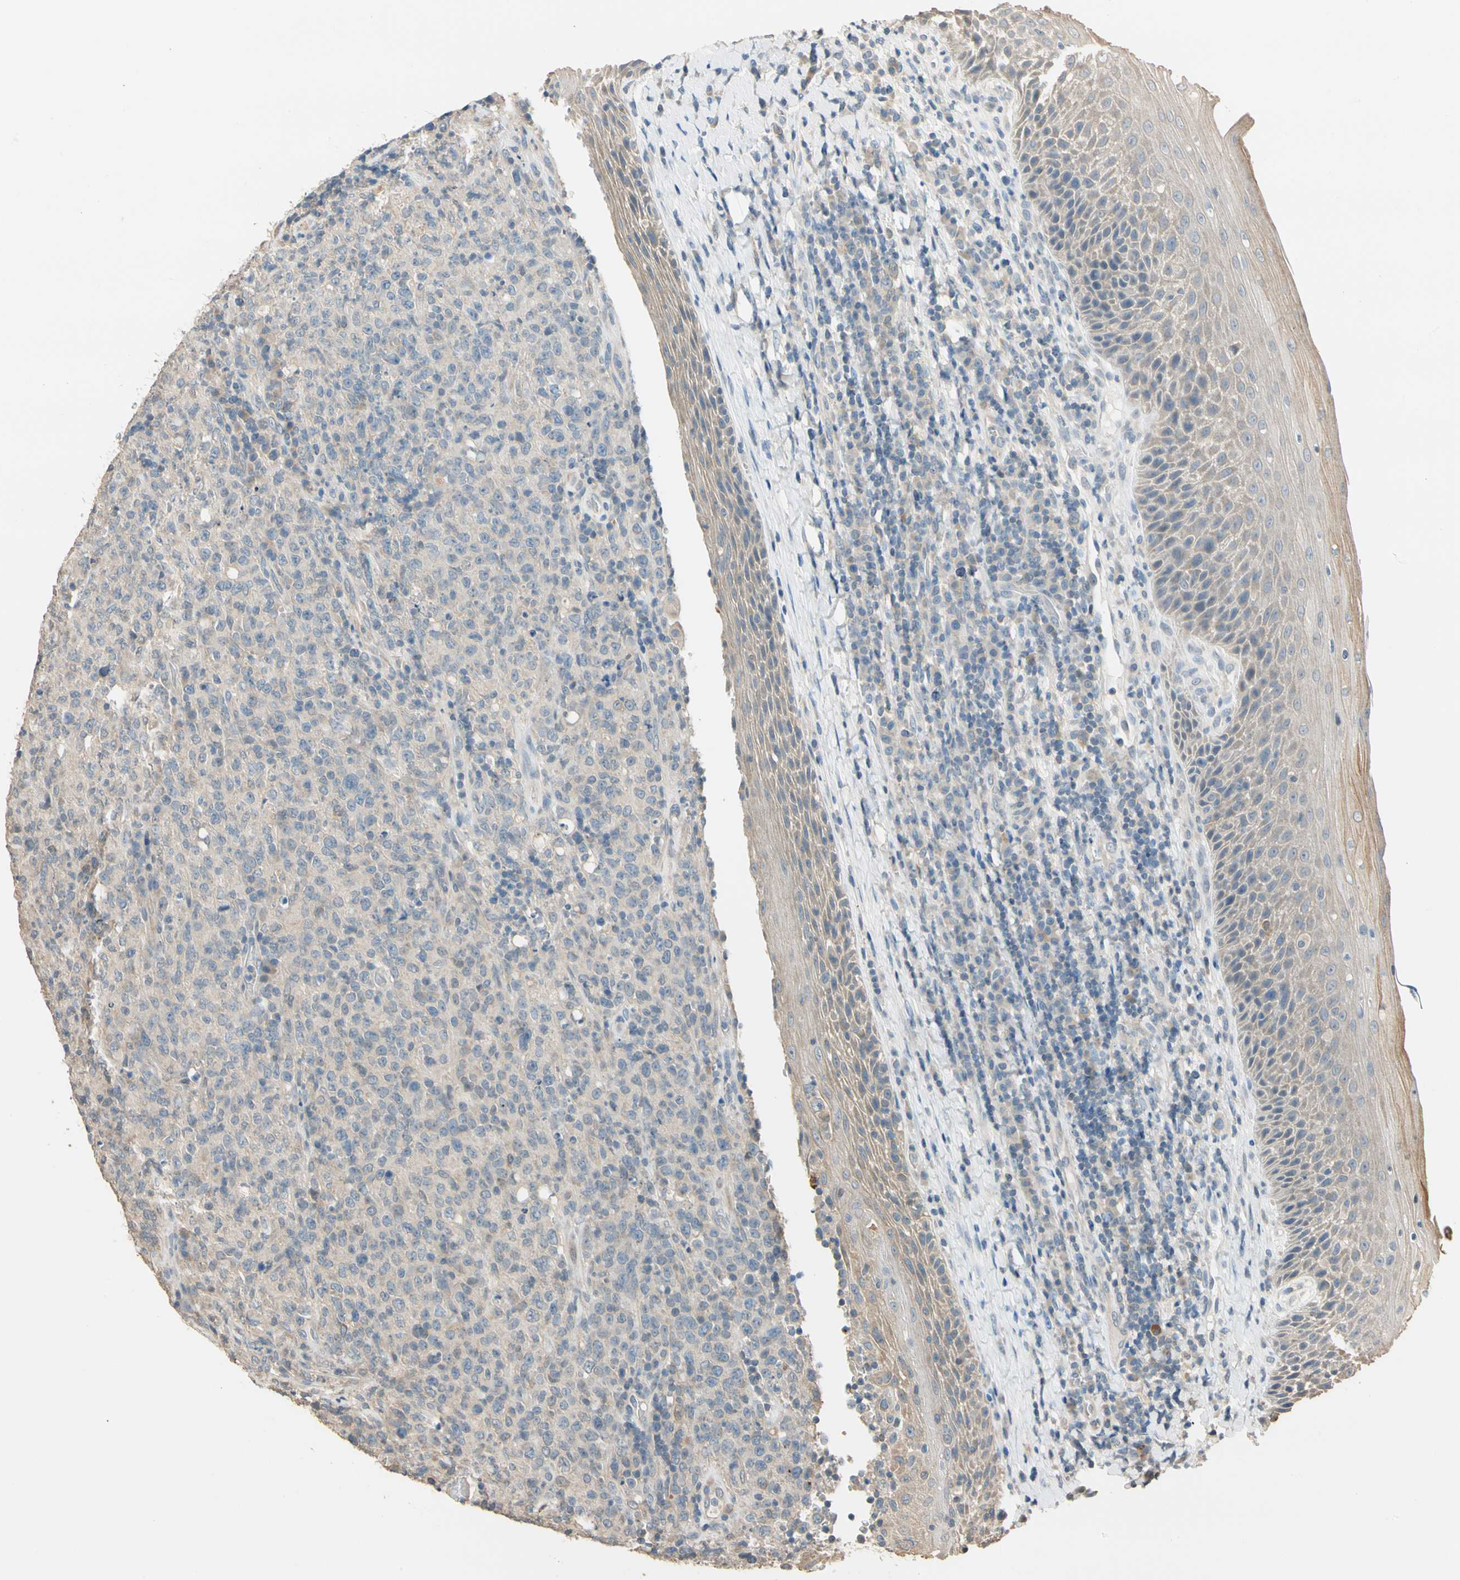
{"staining": {"intensity": "weak", "quantity": "<25%", "location": "cytoplasmic/membranous"}, "tissue": "lymphoma", "cell_type": "Tumor cells", "image_type": "cancer", "snomed": [{"axis": "morphology", "description": "Malignant lymphoma, non-Hodgkin's type, High grade"}, {"axis": "topography", "description": "Tonsil"}], "caption": "The micrograph shows no staining of tumor cells in high-grade malignant lymphoma, non-Hodgkin's type.", "gene": "MAP3K7", "patient": {"sex": "female", "age": 36}}